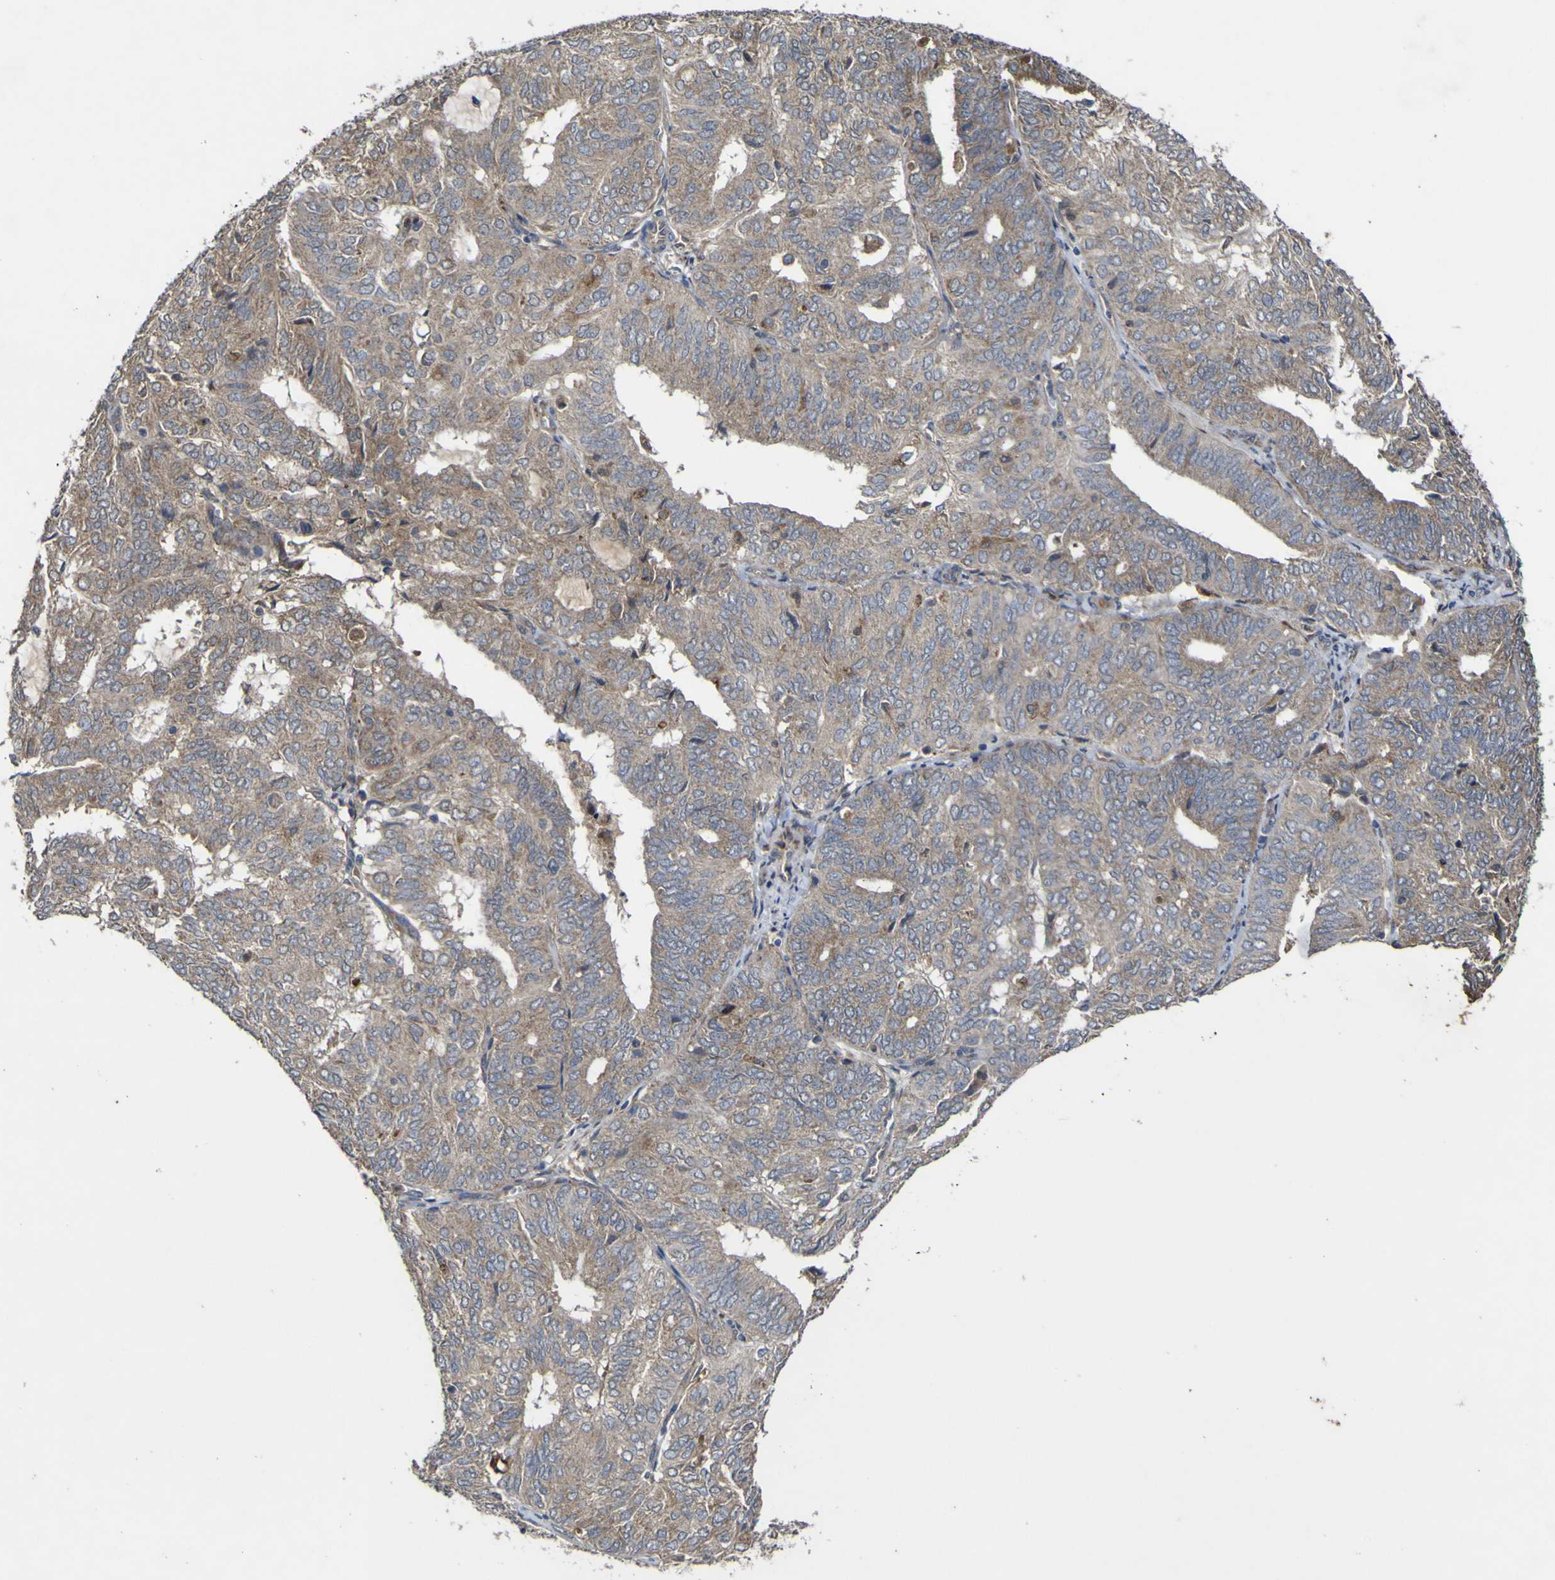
{"staining": {"intensity": "moderate", "quantity": ">75%", "location": "cytoplasmic/membranous"}, "tissue": "endometrial cancer", "cell_type": "Tumor cells", "image_type": "cancer", "snomed": [{"axis": "morphology", "description": "Adenocarcinoma, NOS"}, {"axis": "topography", "description": "Uterus"}], "caption": "Adenocarcinoma (endometrial) was stained to show a protein in brown. There is medium levels of moderate cytoplasmic/membranous expression in about >75% of tumor cells. (DAB IHC, brown staining for protein, blue staining for nuclei).", "gene": "IRAK2", "patient": {"sex": "female", "age": 60}}